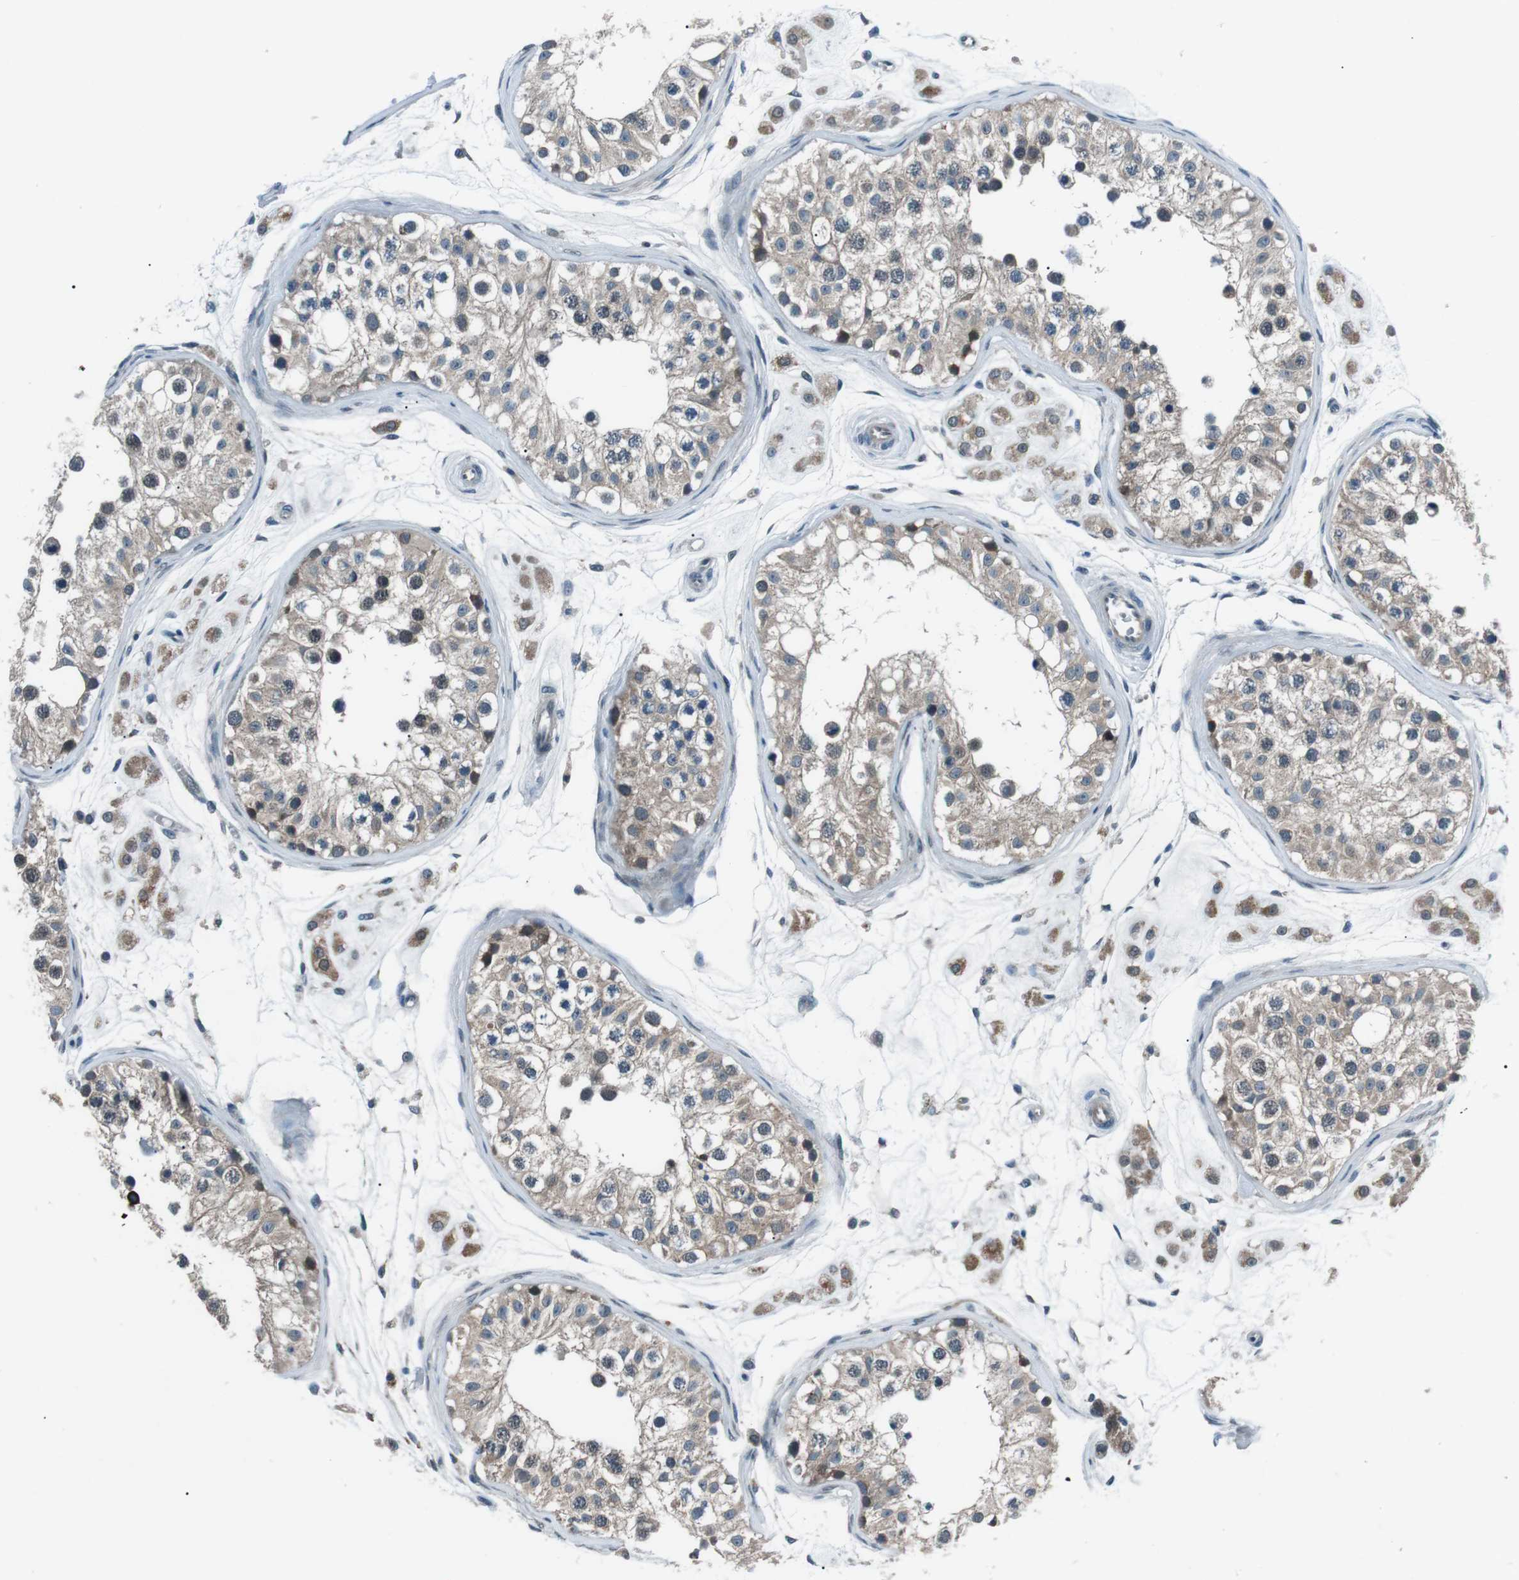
{"staining": {"intensity": "moderate", "quantity": ">75%", "location": "cytoplasmic/membranous"}, "tissue": "testis", "cell_type": "Cells in seminiferous ducts", "image_type": "normal", "snomed": [{"axis": "morphology", "description": "Normal tissue, NOS"}, {"axis": "morphology", "description": "Adenocarcinoma, metastatic, NOS"}, {"axis": "topography", "description": "Testis"}], "caption": "The photomicrograph exhibits immunohistochemical staining of unremarkable testis. There is moderate cytoplasmic/membranous positivity is identified in approximately >75% of cells in seminiferous ducts.", "gene": "LRIG2", "patient": {"sex": "male", "age": 26}}